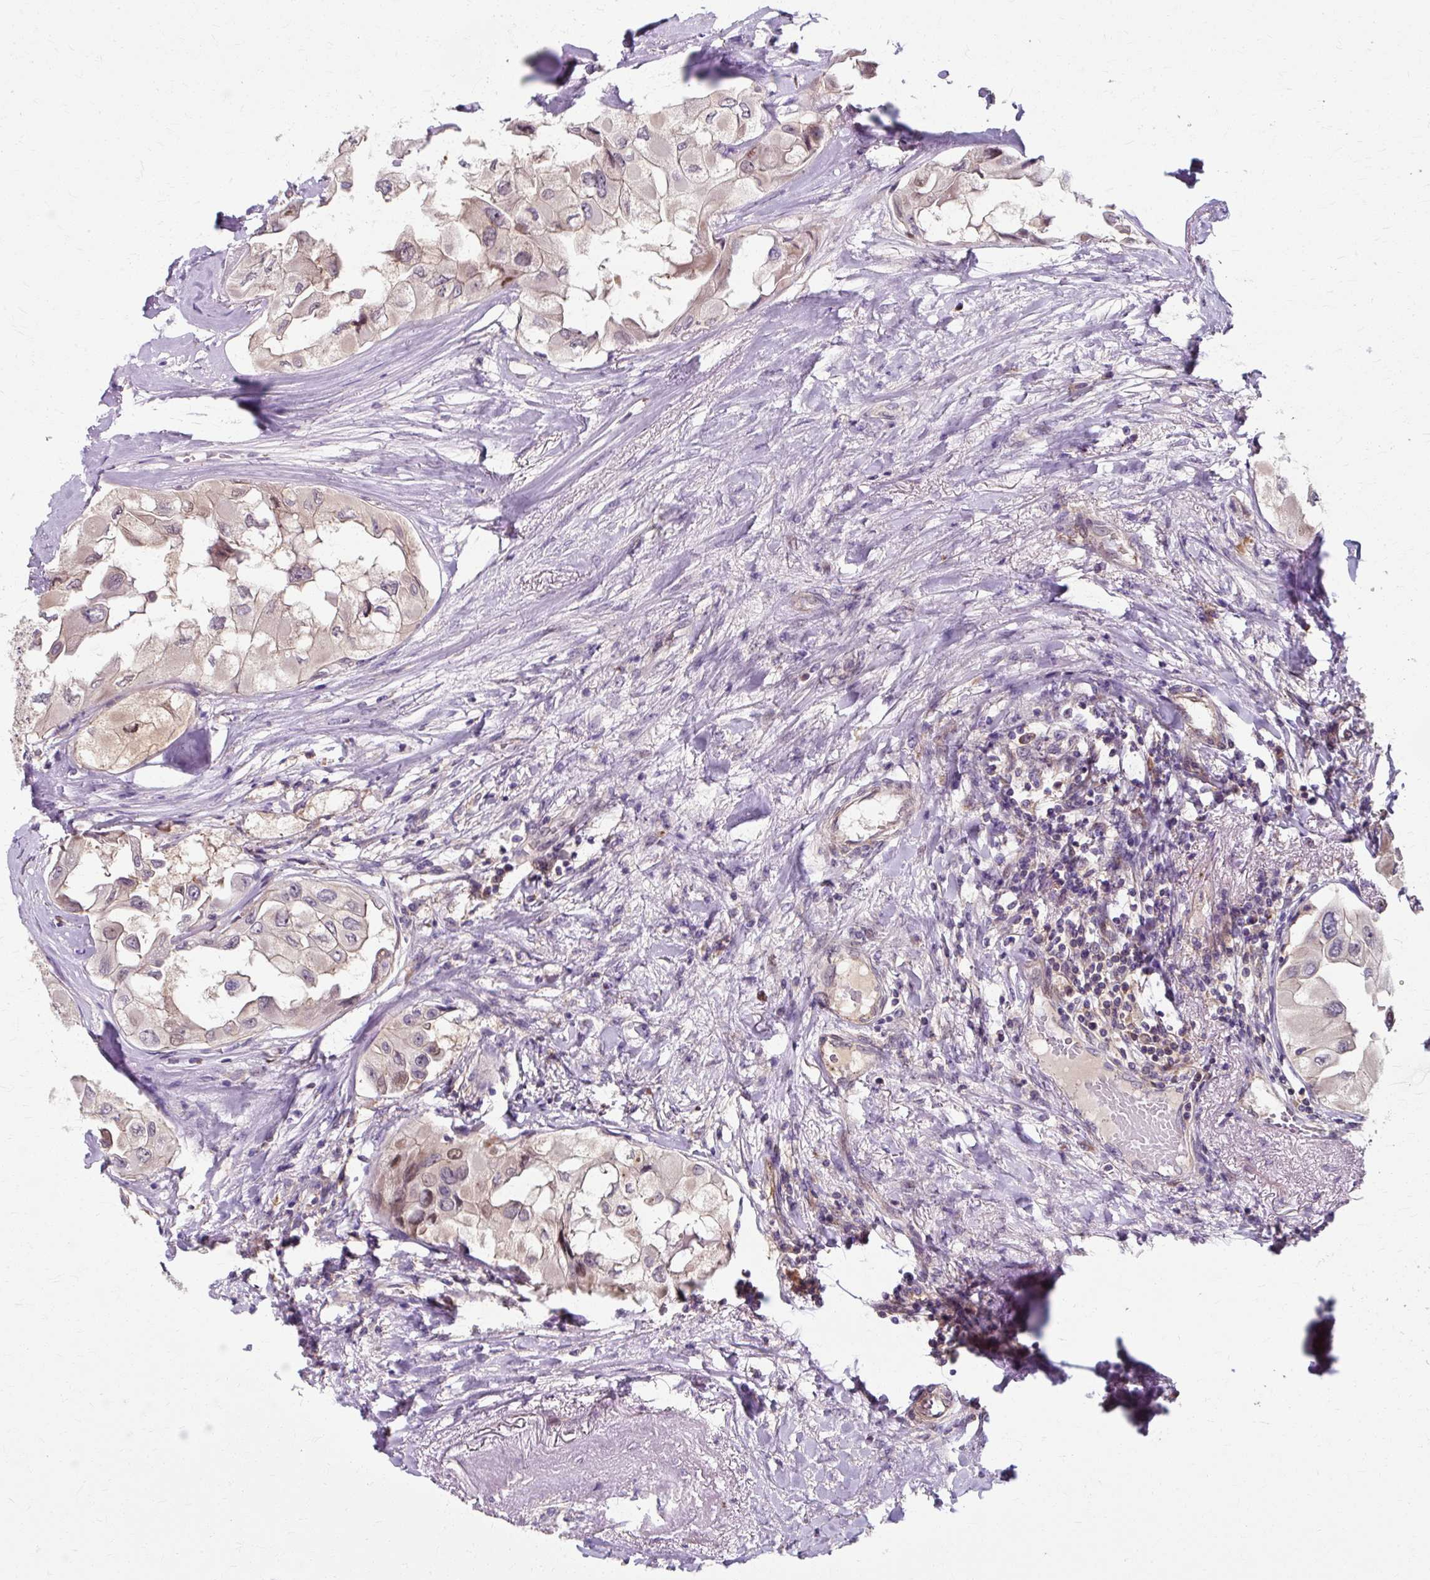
{"staining": {"intensity": "moderate", "quantity": "25%-75%", "location": "cytoplasmic/membranous,nuclear"}, "tissue": "thyroid cancer", "cell_type": "Tumor cells", "image_type": "cancer", "snomed": [{"axis": "morphology", "description": "Normal tissue, NOS"}, {"axis": "morphology", "description": "Papillary adenocarcinoma, NOS"}, {"axis": "topography", "description": "Thyroid gland"}], "caption": "A photomicrograph showing moderate cytoplasmic/membranous and nuclear expression in about 25%-75% of tumor cells in papillary adenocarcinoma (thyroid), as visualized by brown immunohistochemical staining.", "gene": "ZNF555", "patient": {"sex": "female", "age": 59}}